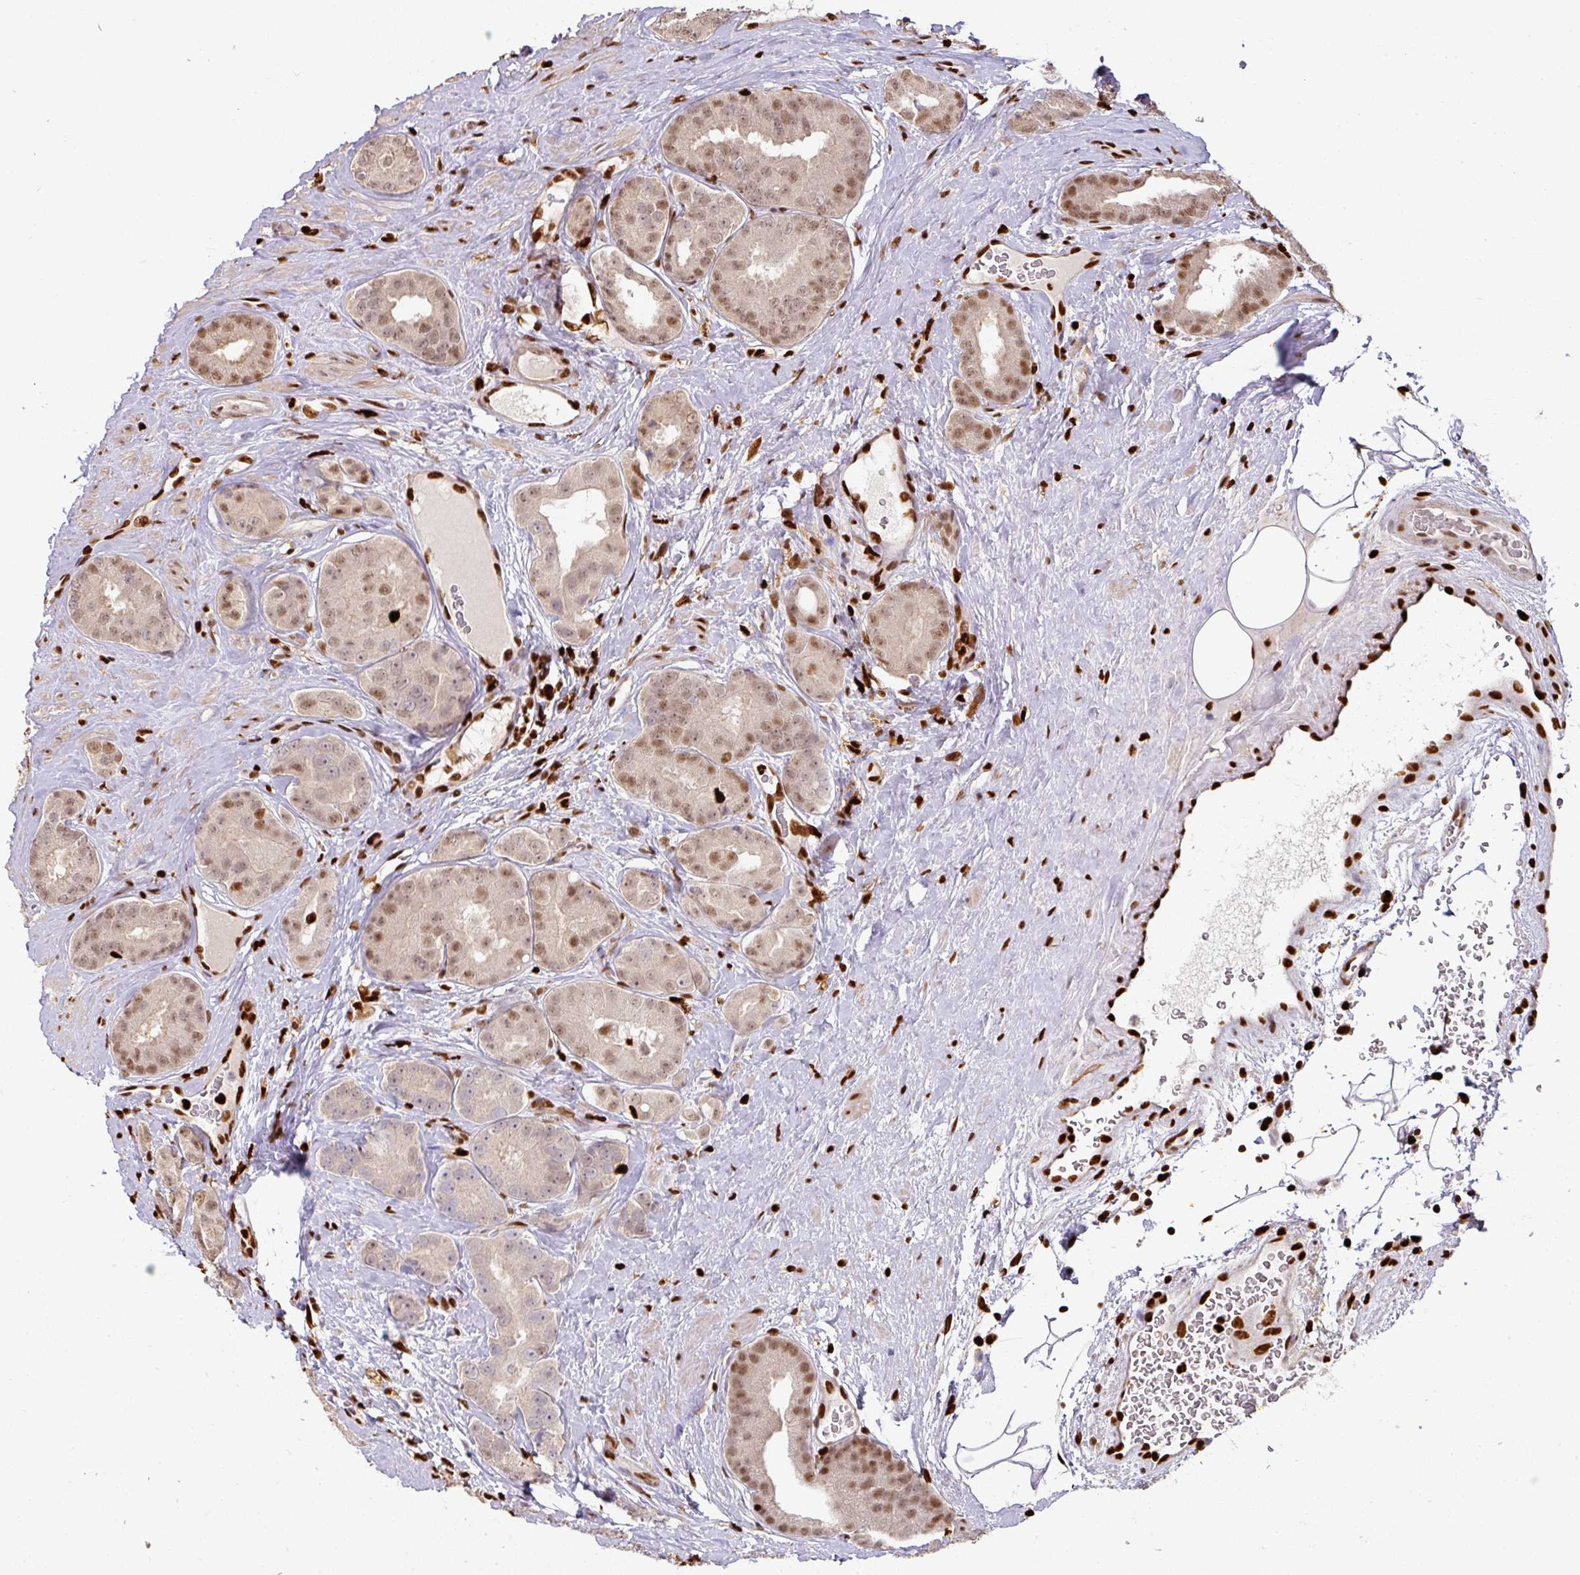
{"staining": {"intensity": "moderate", "quantity": ">75%", "location": "nuclear"}, "tissue": "prostate cancer", "cell_type": "Tumor cells", "image_type": "cancer", "snomed": [{"axis": "morphology", "description": "Adenocarcinoma, High grade"}, {"axis": "topography", "description": "Prostate"}], "caption": "Immunohistochemistry histopathology image of neoplastic tissue: prostate cancer (high-grade adenocarcinoma) stained using immunohistochemistry demonstrates medium levels of moderate protein expression localized specifically in the nuclear of tumor cells, appearing as a nuclear brown color.", "gene": "SAMHD1", "patient": {"sex": "male", "age": 63}}